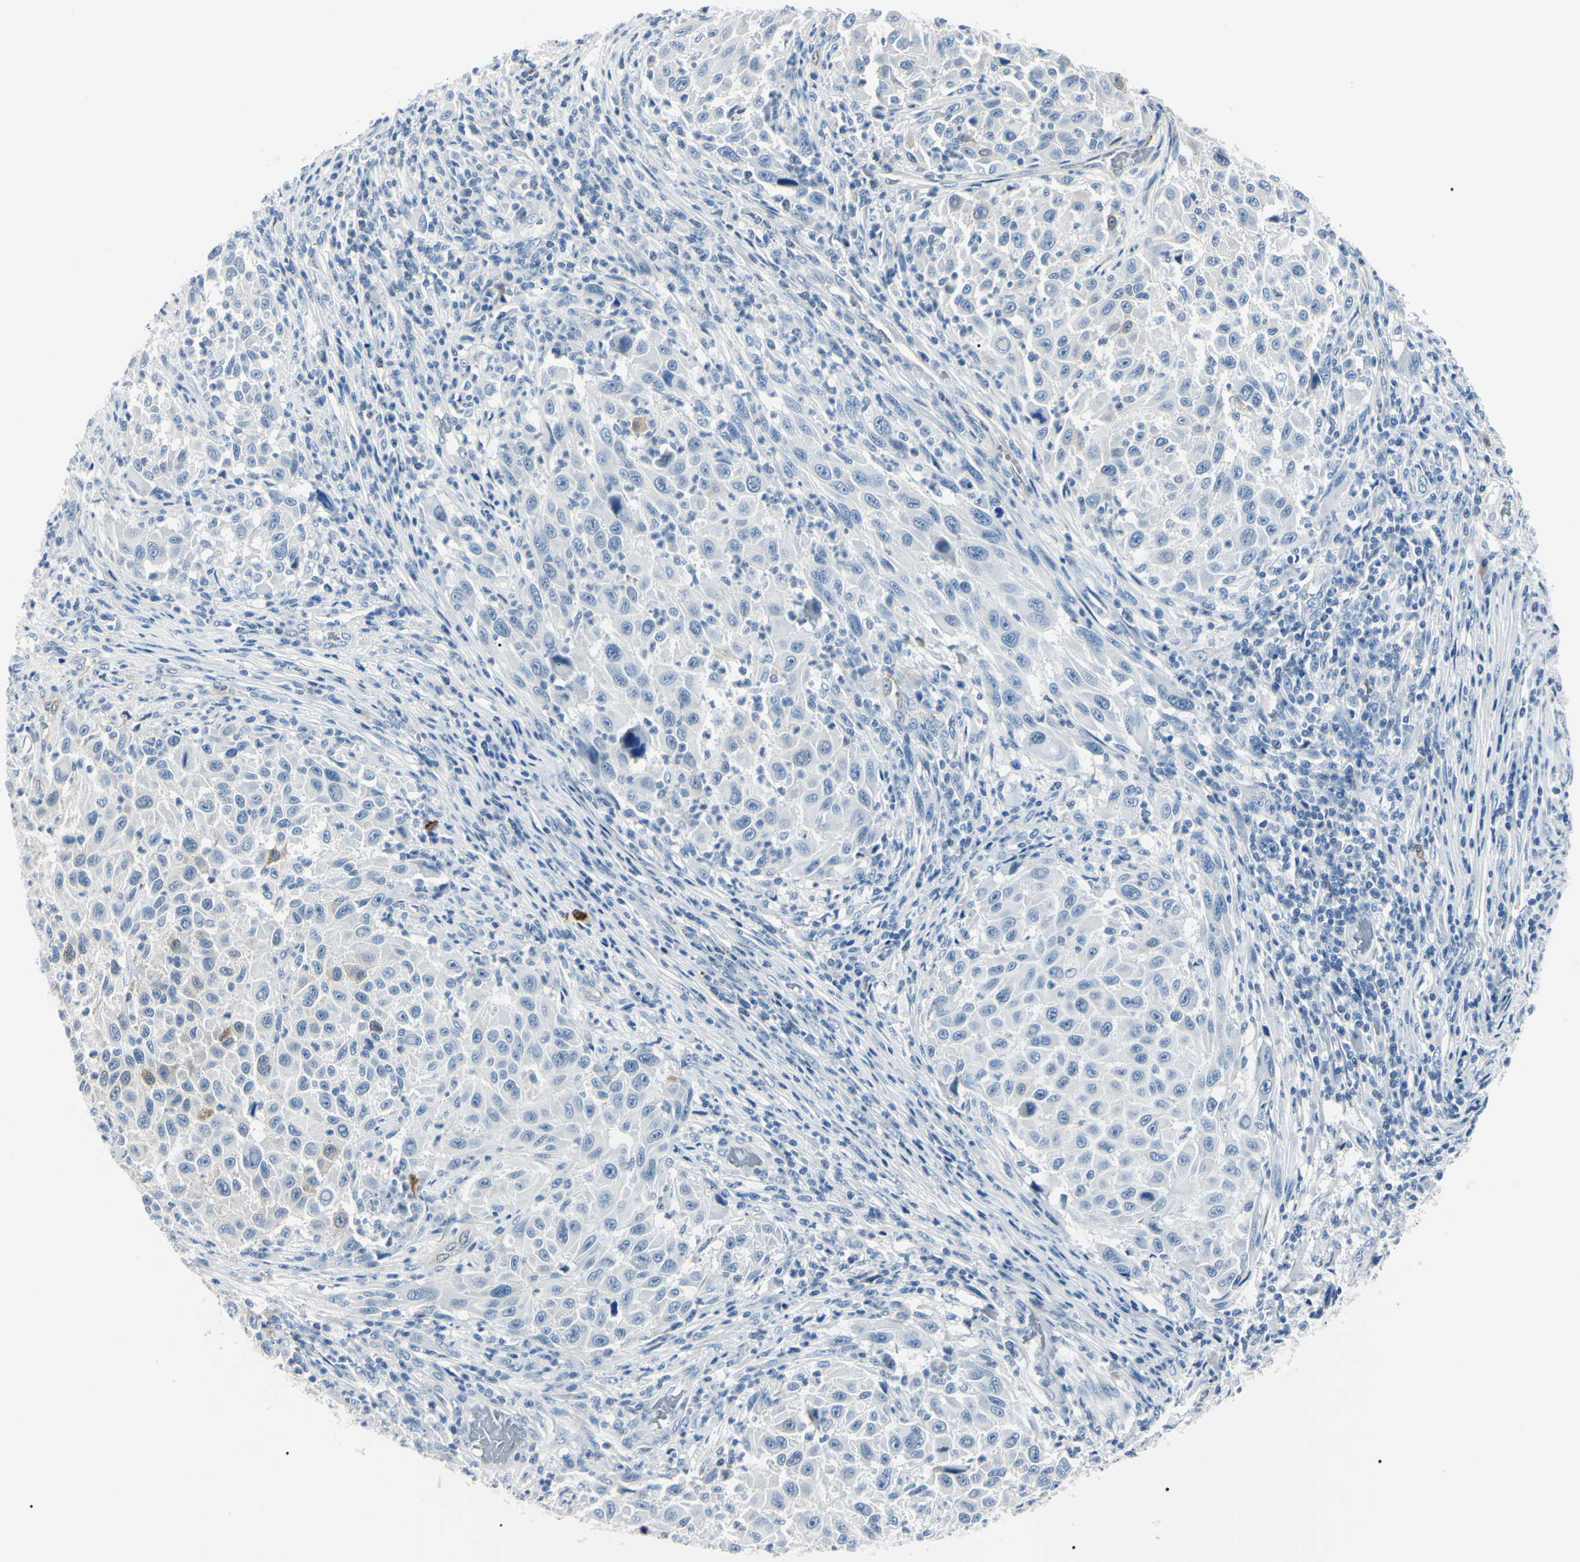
{"staining": {"intensity": "negative", "quantity": "none", "location": "none"}, "tissue": "melanoma", "cell_type": "Tumor cells", "image_type": "cancer", "snomed": [{"axis": "morphology", "description": "Malignant melanoma, Metastatic site"}, {"axis": "topography", "description": "Lymph node"}], "caption": "Photomicrograph shows no protein staining in tumor cells of malignant melanoma (metastatic site) tissue. The staining was performed using DAB (3,3'-diaminobenzidine) to visualize the protein expression in brown, while the nuclei were stained in blue with hematoxylin (Magnification: 20x).", "gene": "CA2", "patient": {"sex": "male", "age": 61}}